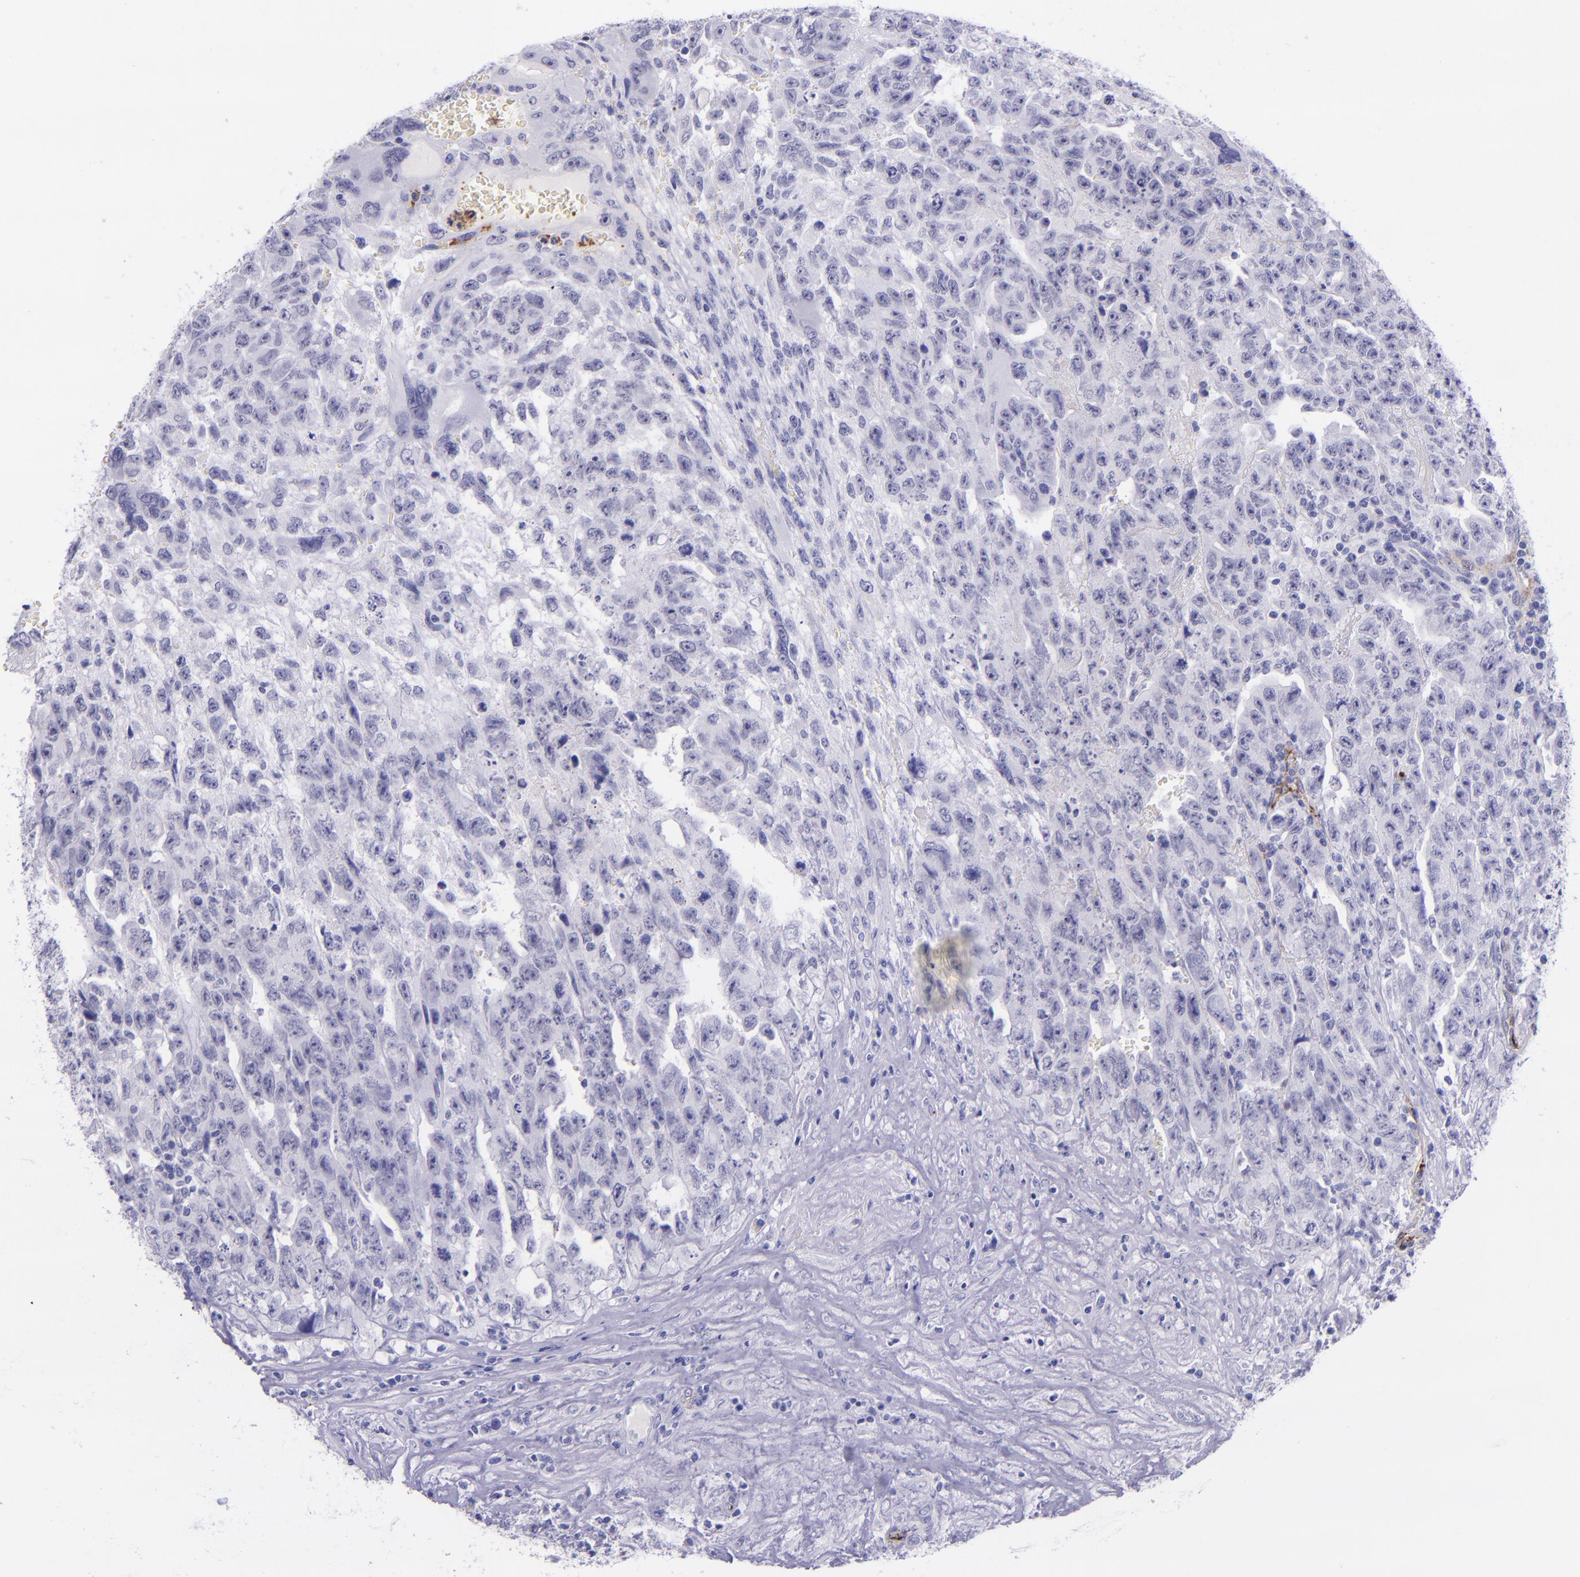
{"staining": {"intensity": "negative", "quantity": "none", "location": "none"}, "tissue": "testis cancer", "cell_type": "Tumor cells", "image_type": "cancer", "snomed": [{"axis": "morphology", "description": "Carcinoma, Embryonal, NOS"}, {"axis": "topography", "description": "Testis"}], "caption": "Testis embryonal carcinoma was stained to show a protein in brown. There is no significant expression in tumor cells.", "gene": "SELE", "patient": {"sex": "male", "age": 28}}